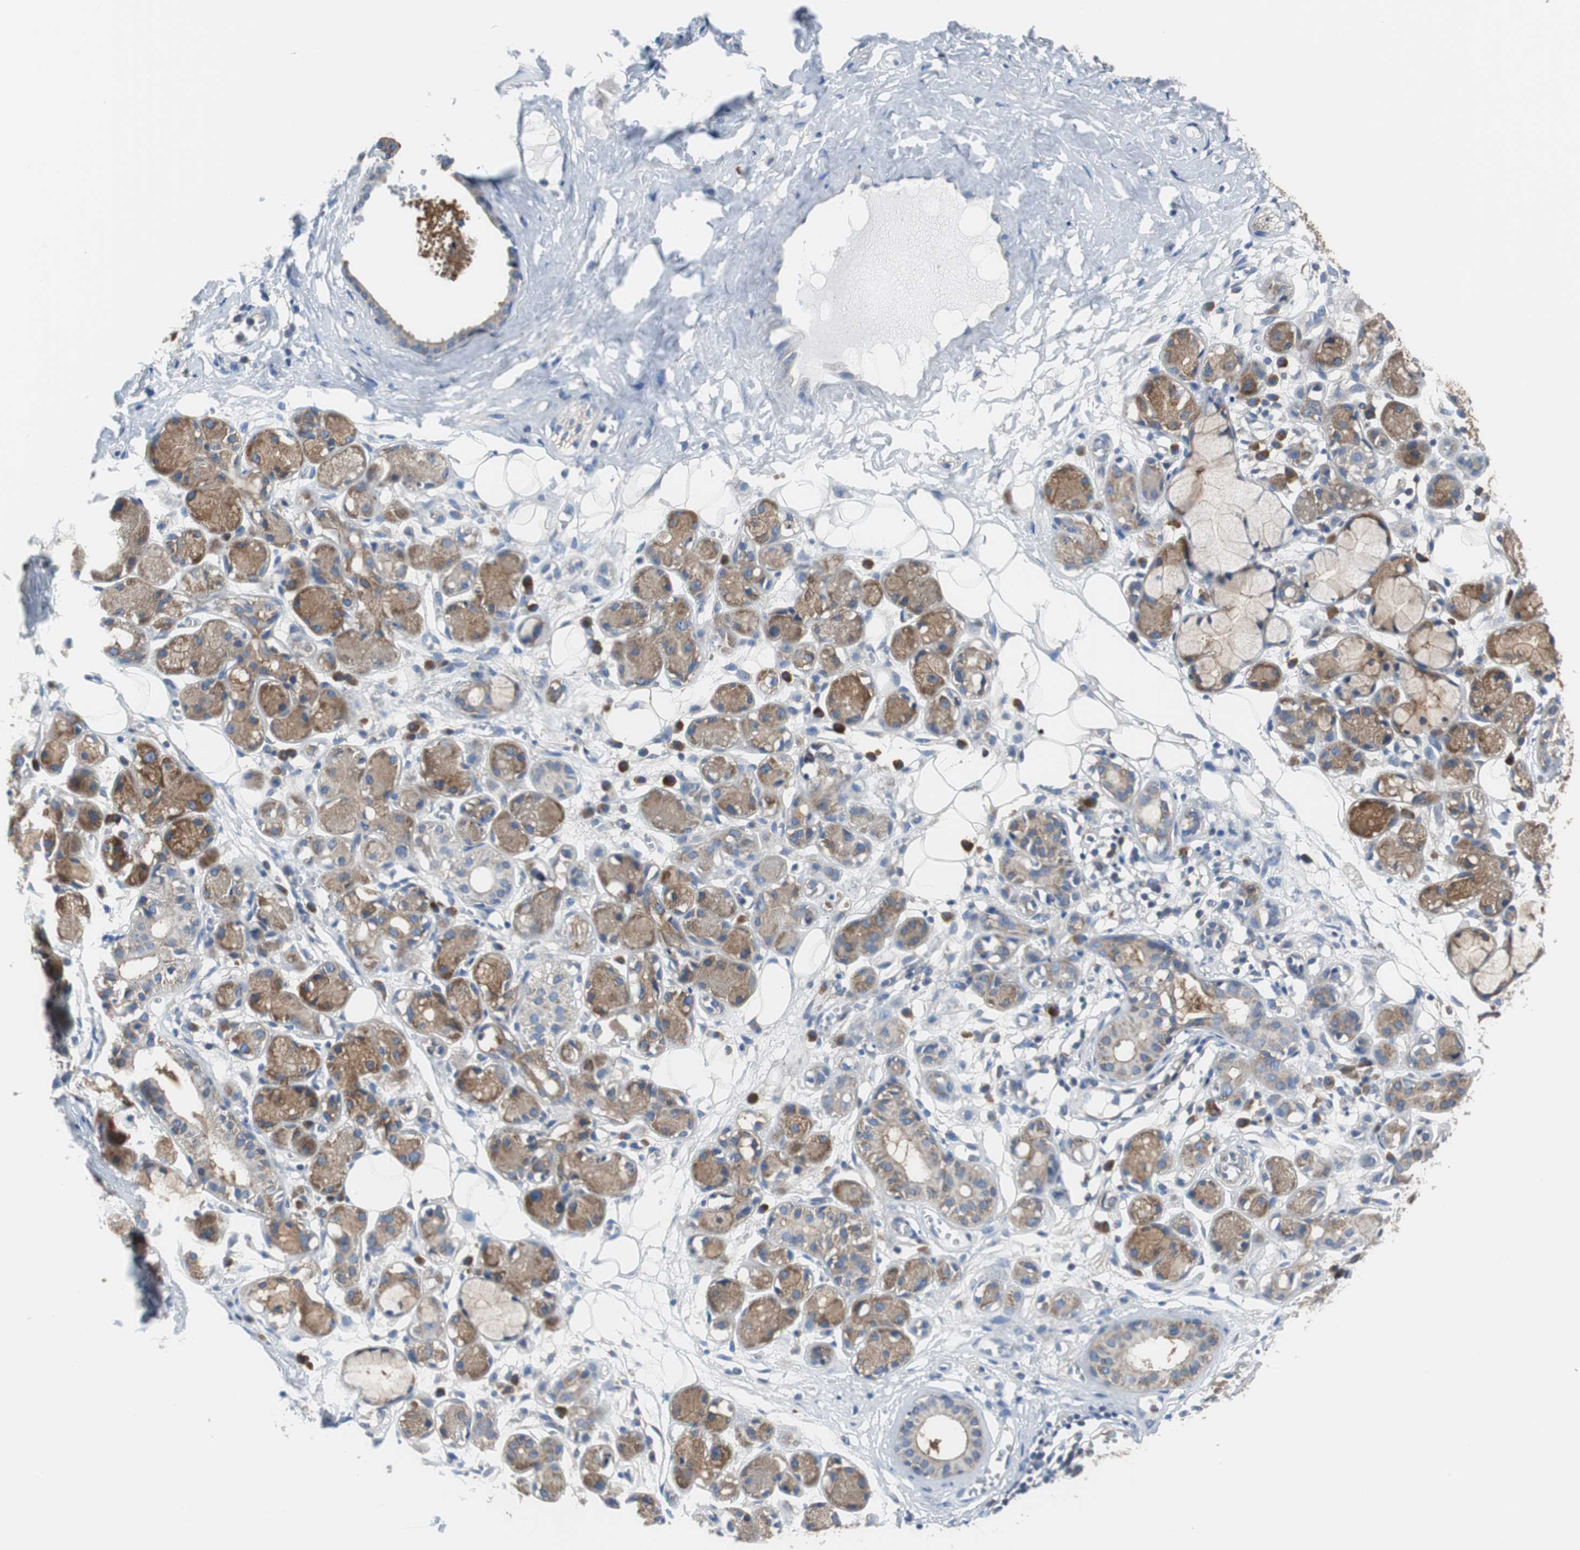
{"staining": {"intensity": "negative", "quantity": "none", "location": "none"}, "tissue": "adipose tissue", "cell_type": "Adipocytes", "image_type": "normal", "snomed": [{"axis": "morphology", "description": "Normal tissue, NOS"}, {"axis": "morphology", "description": "Inflammation, NOS"}, {"axis": "topography", "description": "Vascular tissue"}, {"axis": "topography", "description": "Salivary gland"}], "caption": "Immunohistochemical staining of benign adipose tissue exhibits no significant expression in adipocytes.", "gene": "BRAF", "patient": {"sex": "female", "age": 75}}